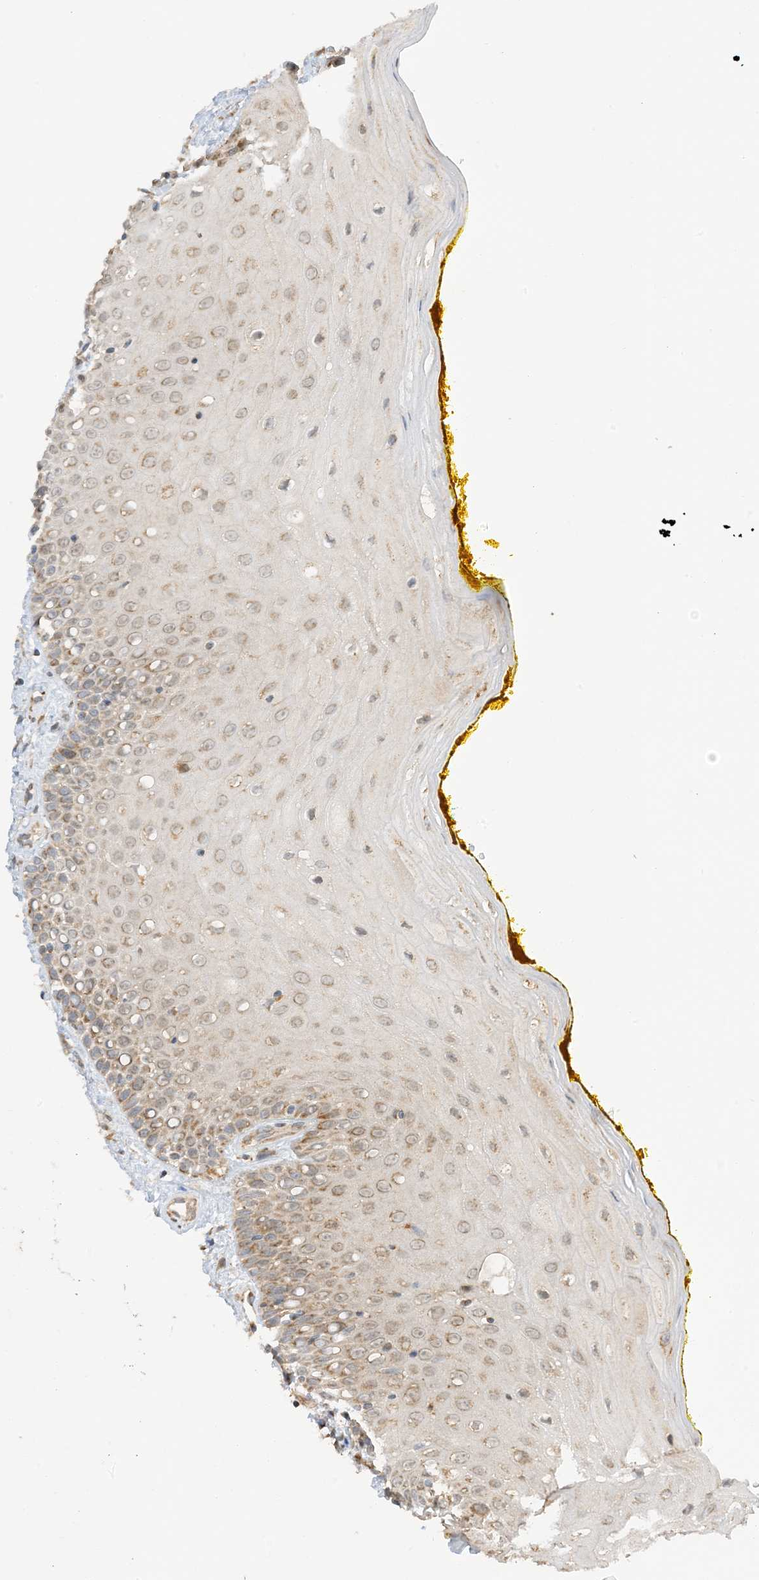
{"staining": {"intensity": "moderate", "quantity": ">75%", "location": "cytoplasmic/membranous"}, "tissue": "oral mucosa", "cell_type": "Squamous epithelial cells", "image_type": "normal", "snomed": [{"axis": "morphology", "description": "Normal tissue, NOS"}, {"axis": "morphology", "description": "Squamous cell carcinoma, NOS"}, {"axis": "topography", "description": "Oral tissue"}, {"axis": "topography", "description": "Head-Neck"}], "caption": "Oral mucosa stained with IHC displays moderate cytoplasmic/membranous staining in about >75% of squamous epithelial cells. The staining is performed using DAB (3,3'-diaminobenzidine) brown chromogen to label protein expression. The nuclei are counter-stained blue using hematoxylin.", "gene": "N4BP3", "patient": {"sex": "female", "age": 70}}